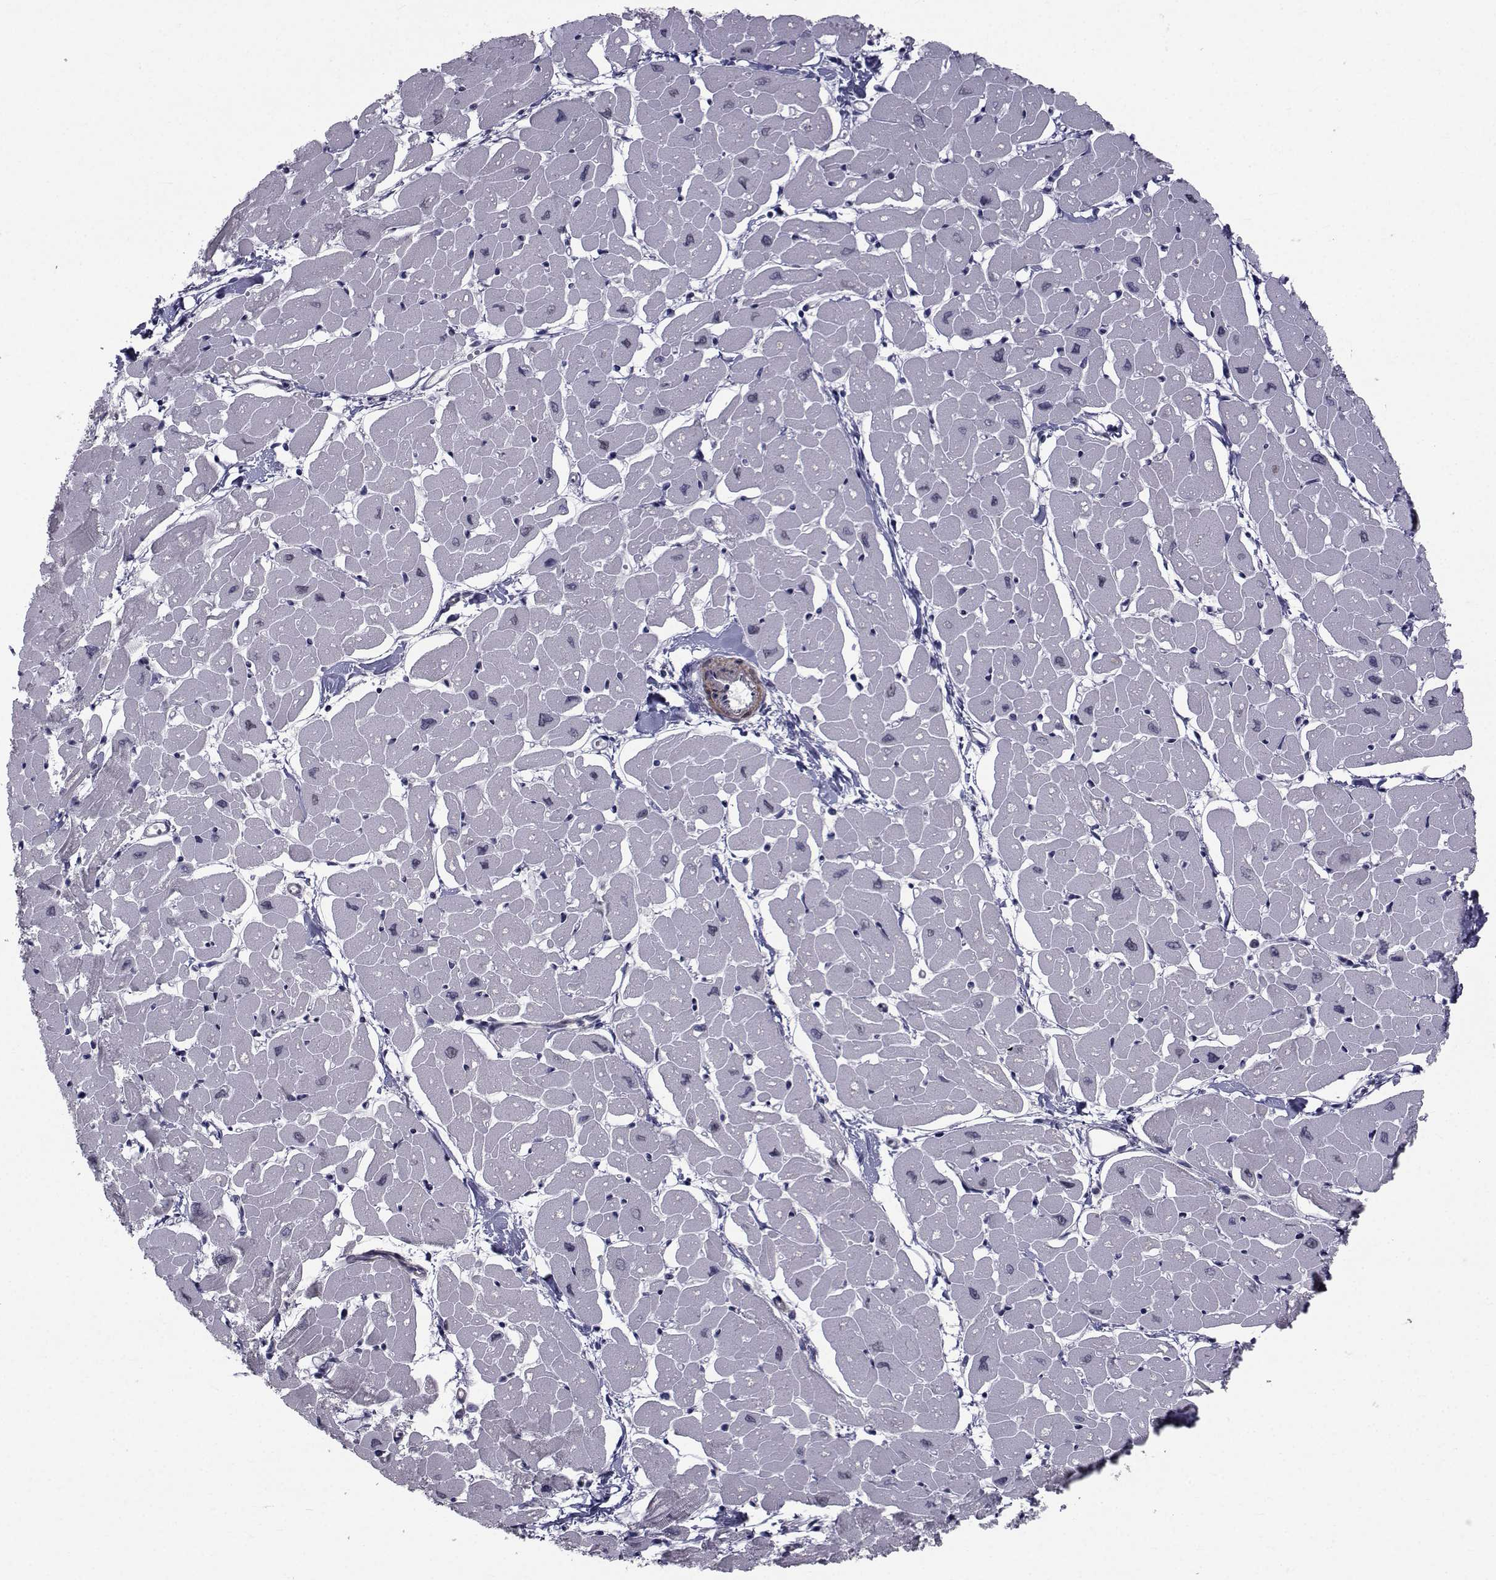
{"staining": {"intensity": "negative", "quantity": "none", "location": "none"}, "tissue": "heart muscle", "cell_type": "Cardiomyocytes", "image_type": "normal", "snomed": [{"axis": "morphology", "description": "Normal tissue, NOS"}, {"axis": "topography", "description": "Heart"}], "caption": "The histopathology image exhibits no significant staining in cardiomyocytes of heart muscle.", "gene": "CFAP74", "patient": {"sex": "male", "age": 57}}